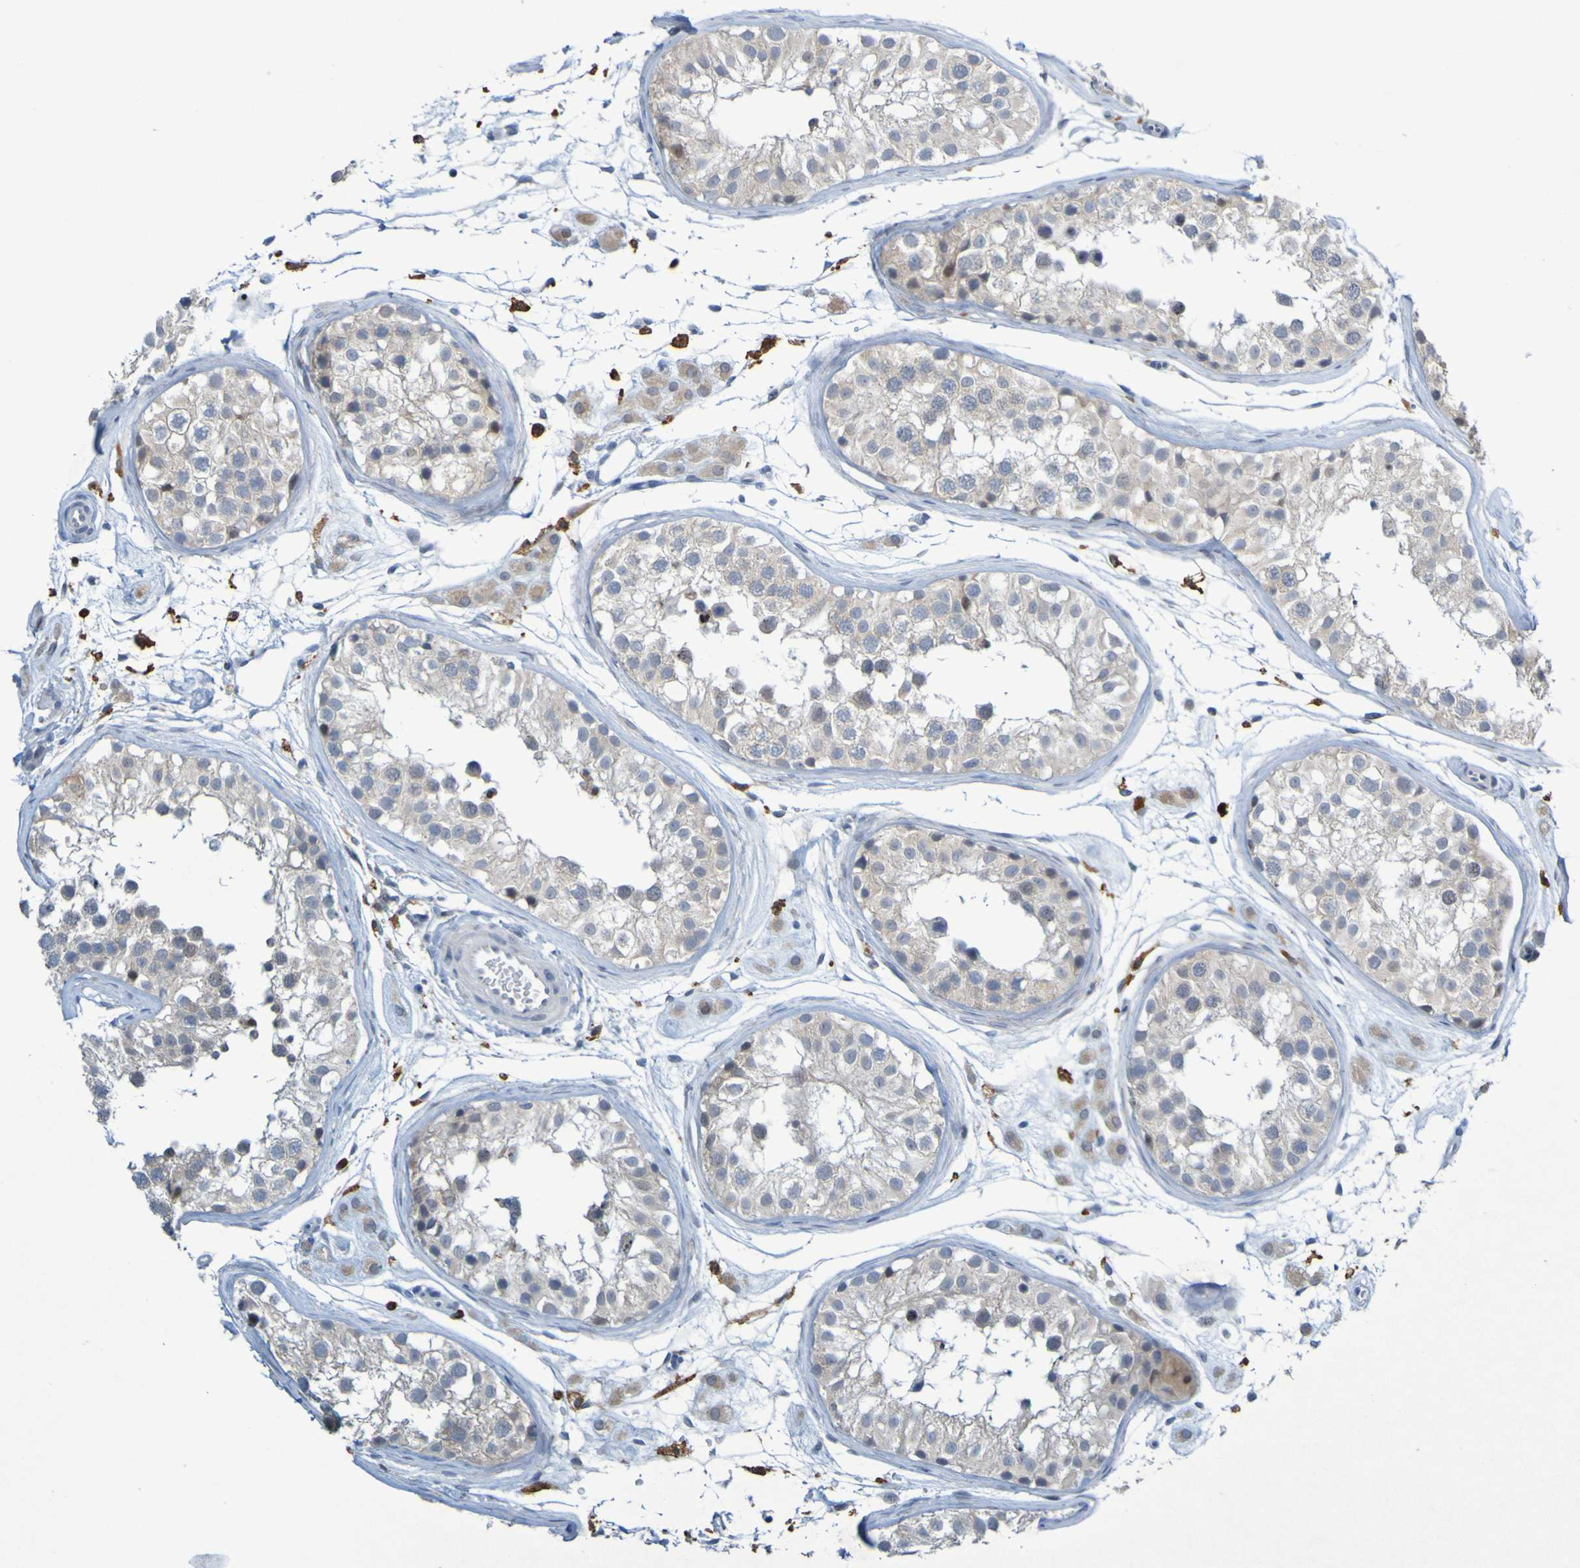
{"staining": {"intensity": "weak", "quantity": "25%-75%", "location": "cytoplasmic/membranous"}, "tissue": "testis", "cell_type": "Cells in seminiferous ducts", "image_type": "normal", "snomed": [{"axis": "morphology", "description": "Normal tissue, NOS"}, {"axis": "morphology", "description": "Adenocarcinoma, metastatic, NOS"}, {"axis": "topography", "description": "Testis"}], "caption": "A low amount of weak cytoplasmic/membranous expression is identified in approximately 25%-75% of cells in seminiferous ducts in unremarkable testis.", "gene": "LILRB5", "patient": {"sex": "male", "age": 26}}